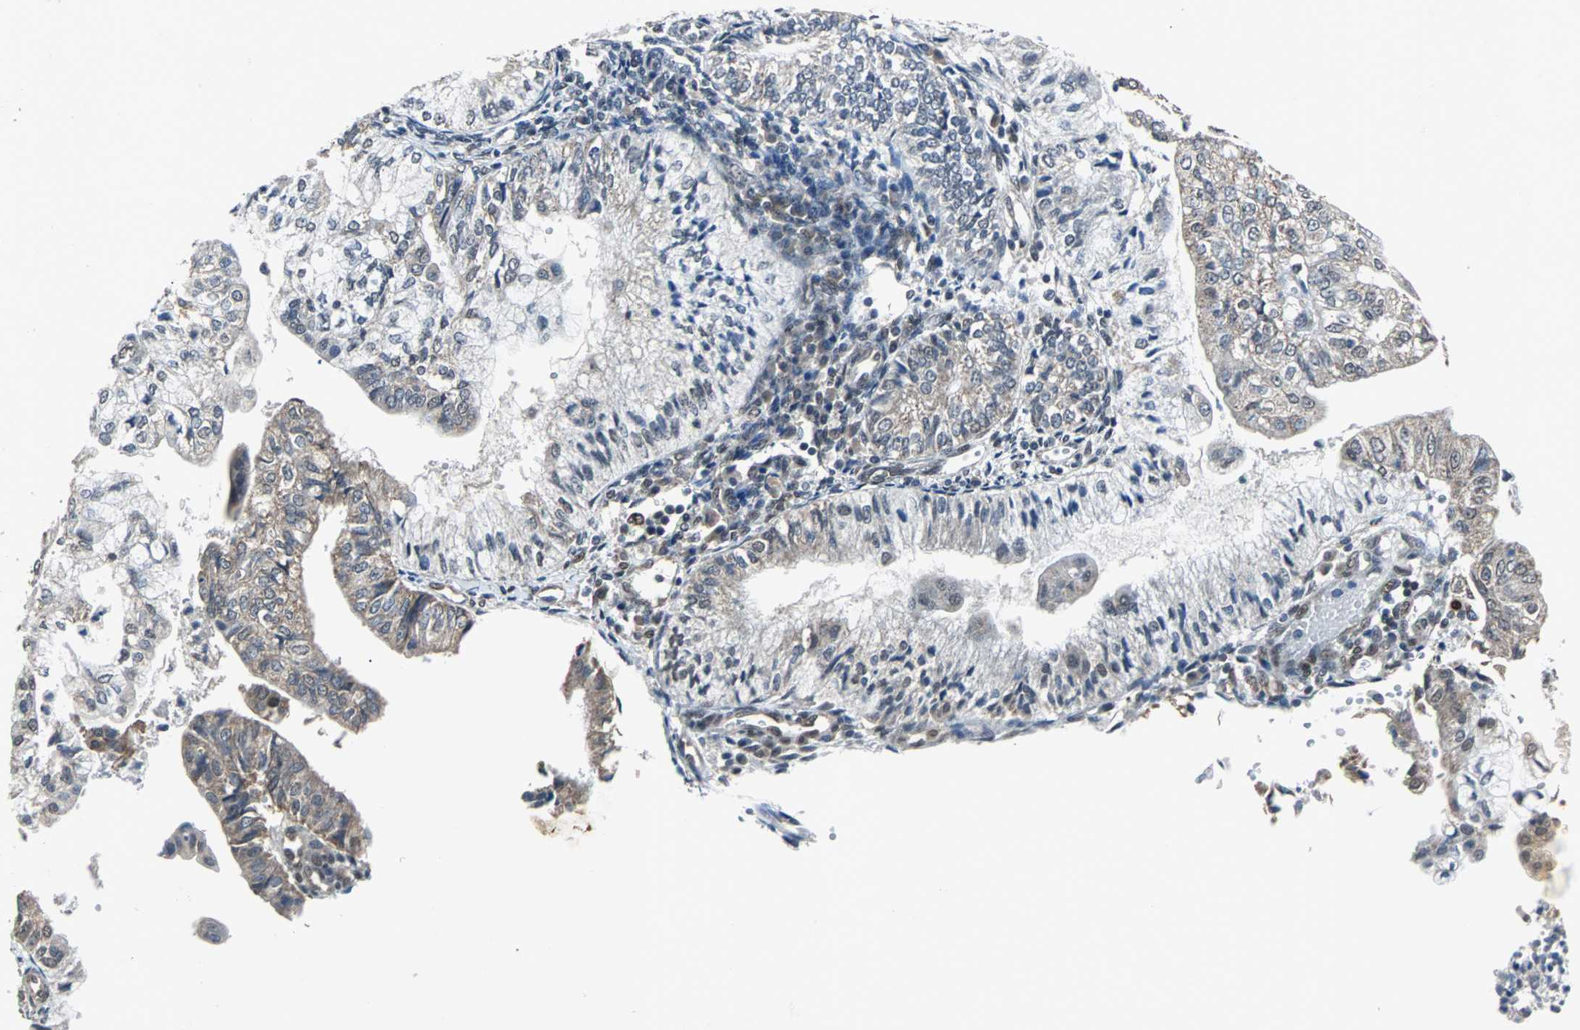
{"staining": {"intensity": "weak", "quantity": "<25%", "location": "cytoplasmic/membranous"}, "tissue": "endometrial cancer", "cell_type": "Tumor cells", "image_type": "cancer", "snomed": [{"axis": "morphology", "description": "Adenocarcinoma, NOS"}, {"axis": "topography", "description": "Endometrium"}], "caption": "A micrograph of endometrial cancer stained for a protein displays no brown staining in tumor cells.", "gene": "ZHX2", "patient": {"sex": "female", "age": 59}}